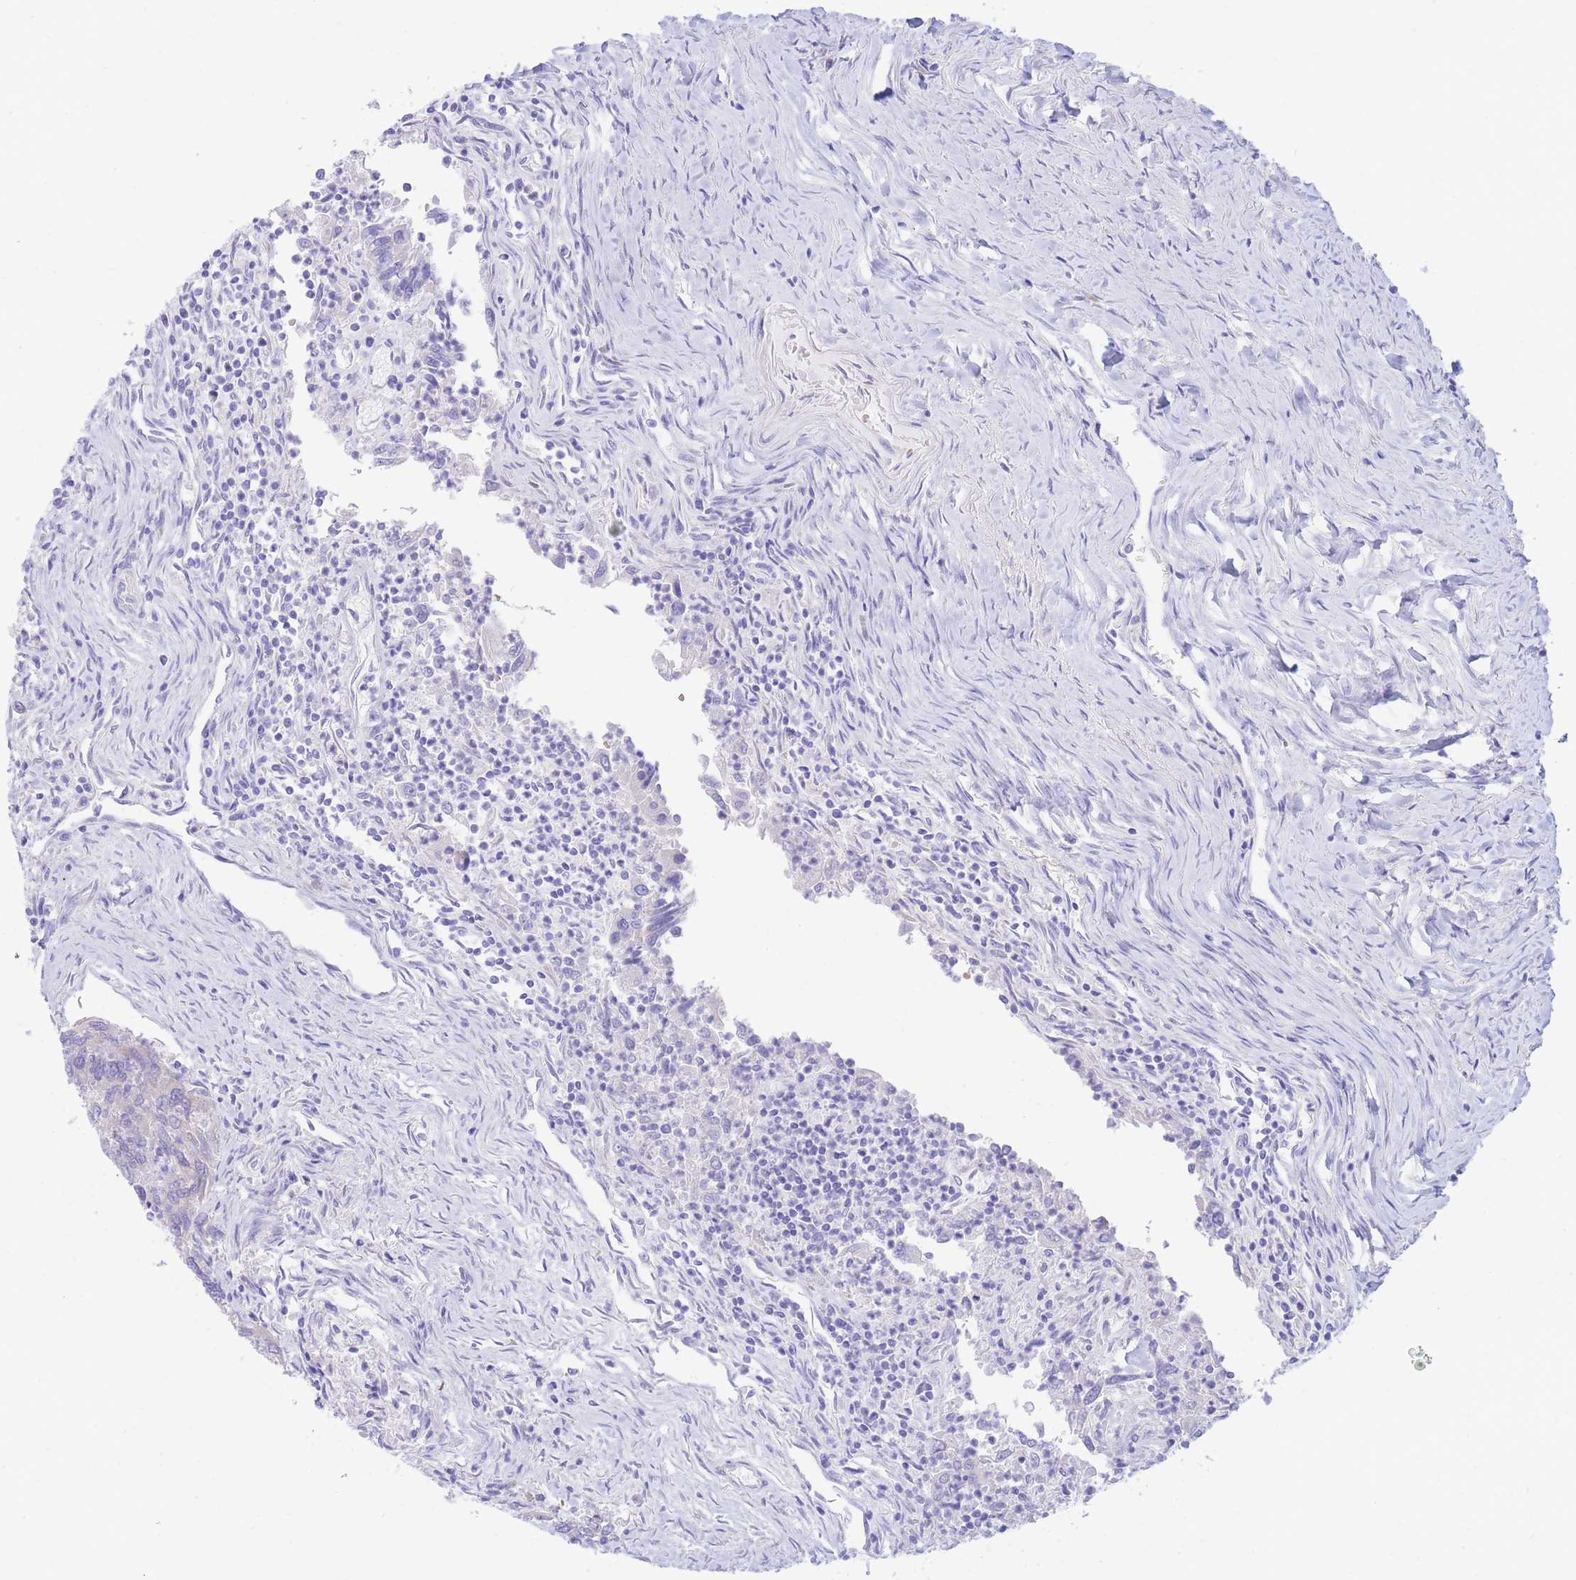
{"staining": {"intensity": "negative", "quantity": "none", "location": "none"}, "tissue": "colorectal cancer", "cell_type": "Tumor cells", "image_type": "cancer", "snomed": [{"axis": "morphology", "description": "Adenocarcinoma, NOS"}, {"axis": "topography", "description": "Colon"}], "caption": "Immunohistochemistry (IHC) micrograph of neoplastic tissue: colorectal adenocarcinoma stained with DAB shows no significant protein expression in tumor cells.", "gene": "SSUH2", "patient": {"sex": "female", "age": 67}}